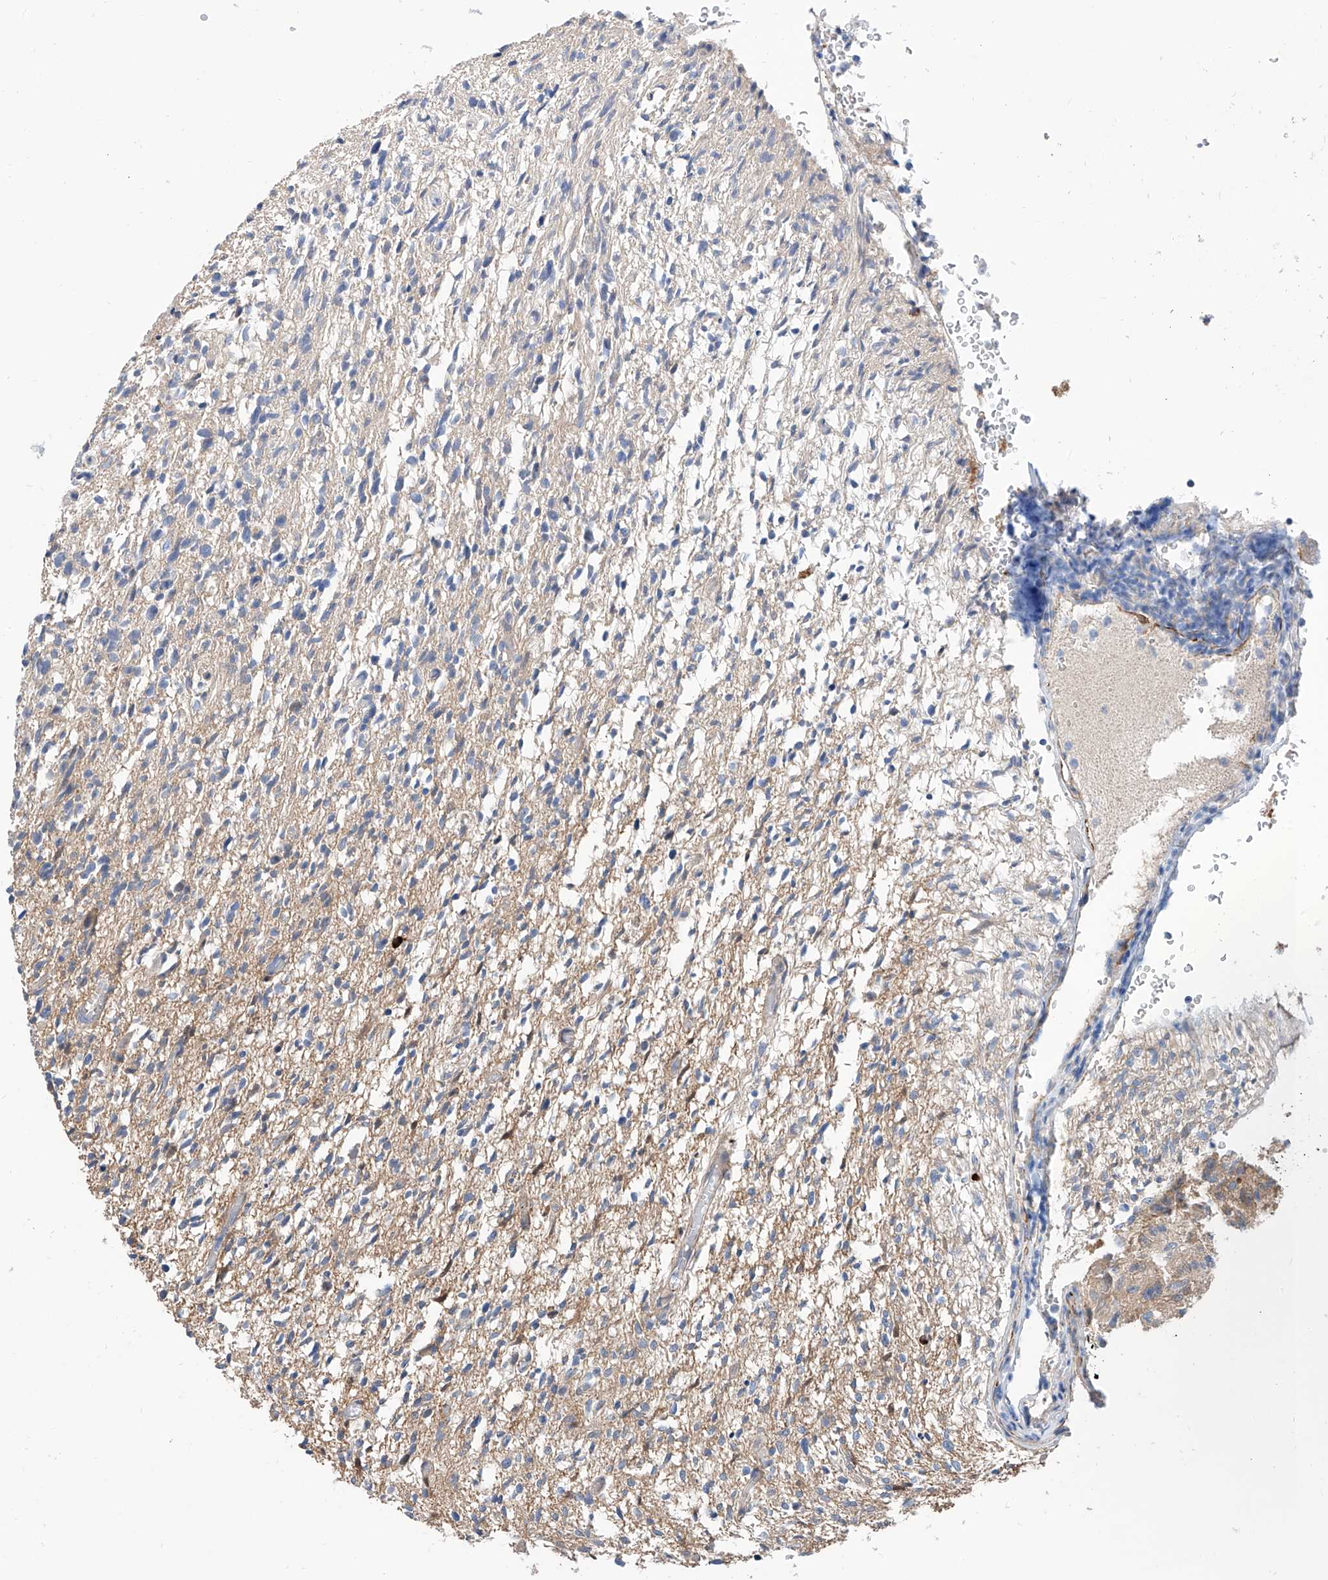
{"staining": {"intensity": "negative", "quantity": "none", "location": "none"}, "tissue": "glioma", "cell_type": "Tumor cells", "image_type": "cancer", "snomed": [{"axis": "morphology", "description": "Glioma, malignant, High grade"}, {"axis": "topography", "description": "Brain"}], "caption": "A histopathology image of glioma stained for a protein demonstrates no brown staining in tumor cells.", "gene": "MAGEE2", "patient": {"sex": "female", "age": 57}}